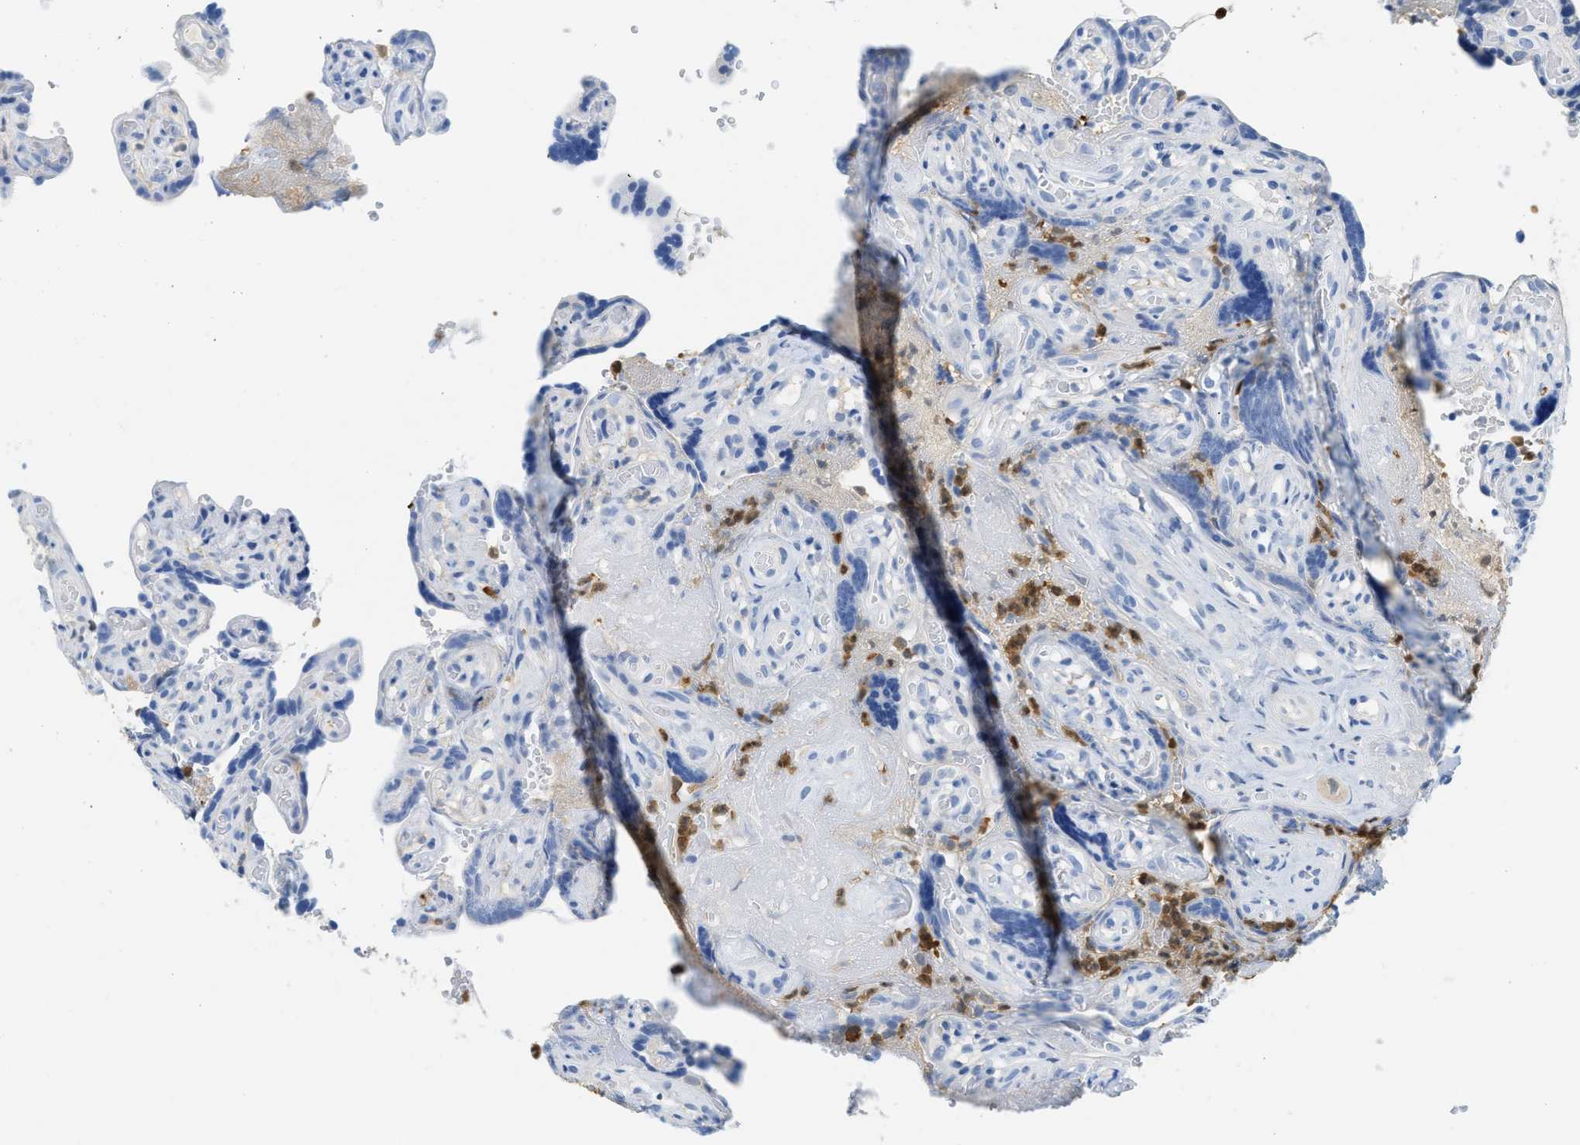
{"staining": {"intensity": "negative", "quantity": "none", "location": "none"}, "tissue": "placenta", "cell_type": "Trophoblastic cells", "image_type": "normal", "snomed": [{"axis": "morphology", "description": "Normal tissue, NOS"}, {"axis": "topography", "description": "Placenta"}], "caption": "High magnification brightfield microscopy of benign placenta stained with DAB (3,3'-diaminobenzidine) (brown) and counterstained with hematoxylin (blue): trophoblastic cells show no significant expression.", "gene": "SERPINB1", "patient": {"sex": "female", "age": 30}}